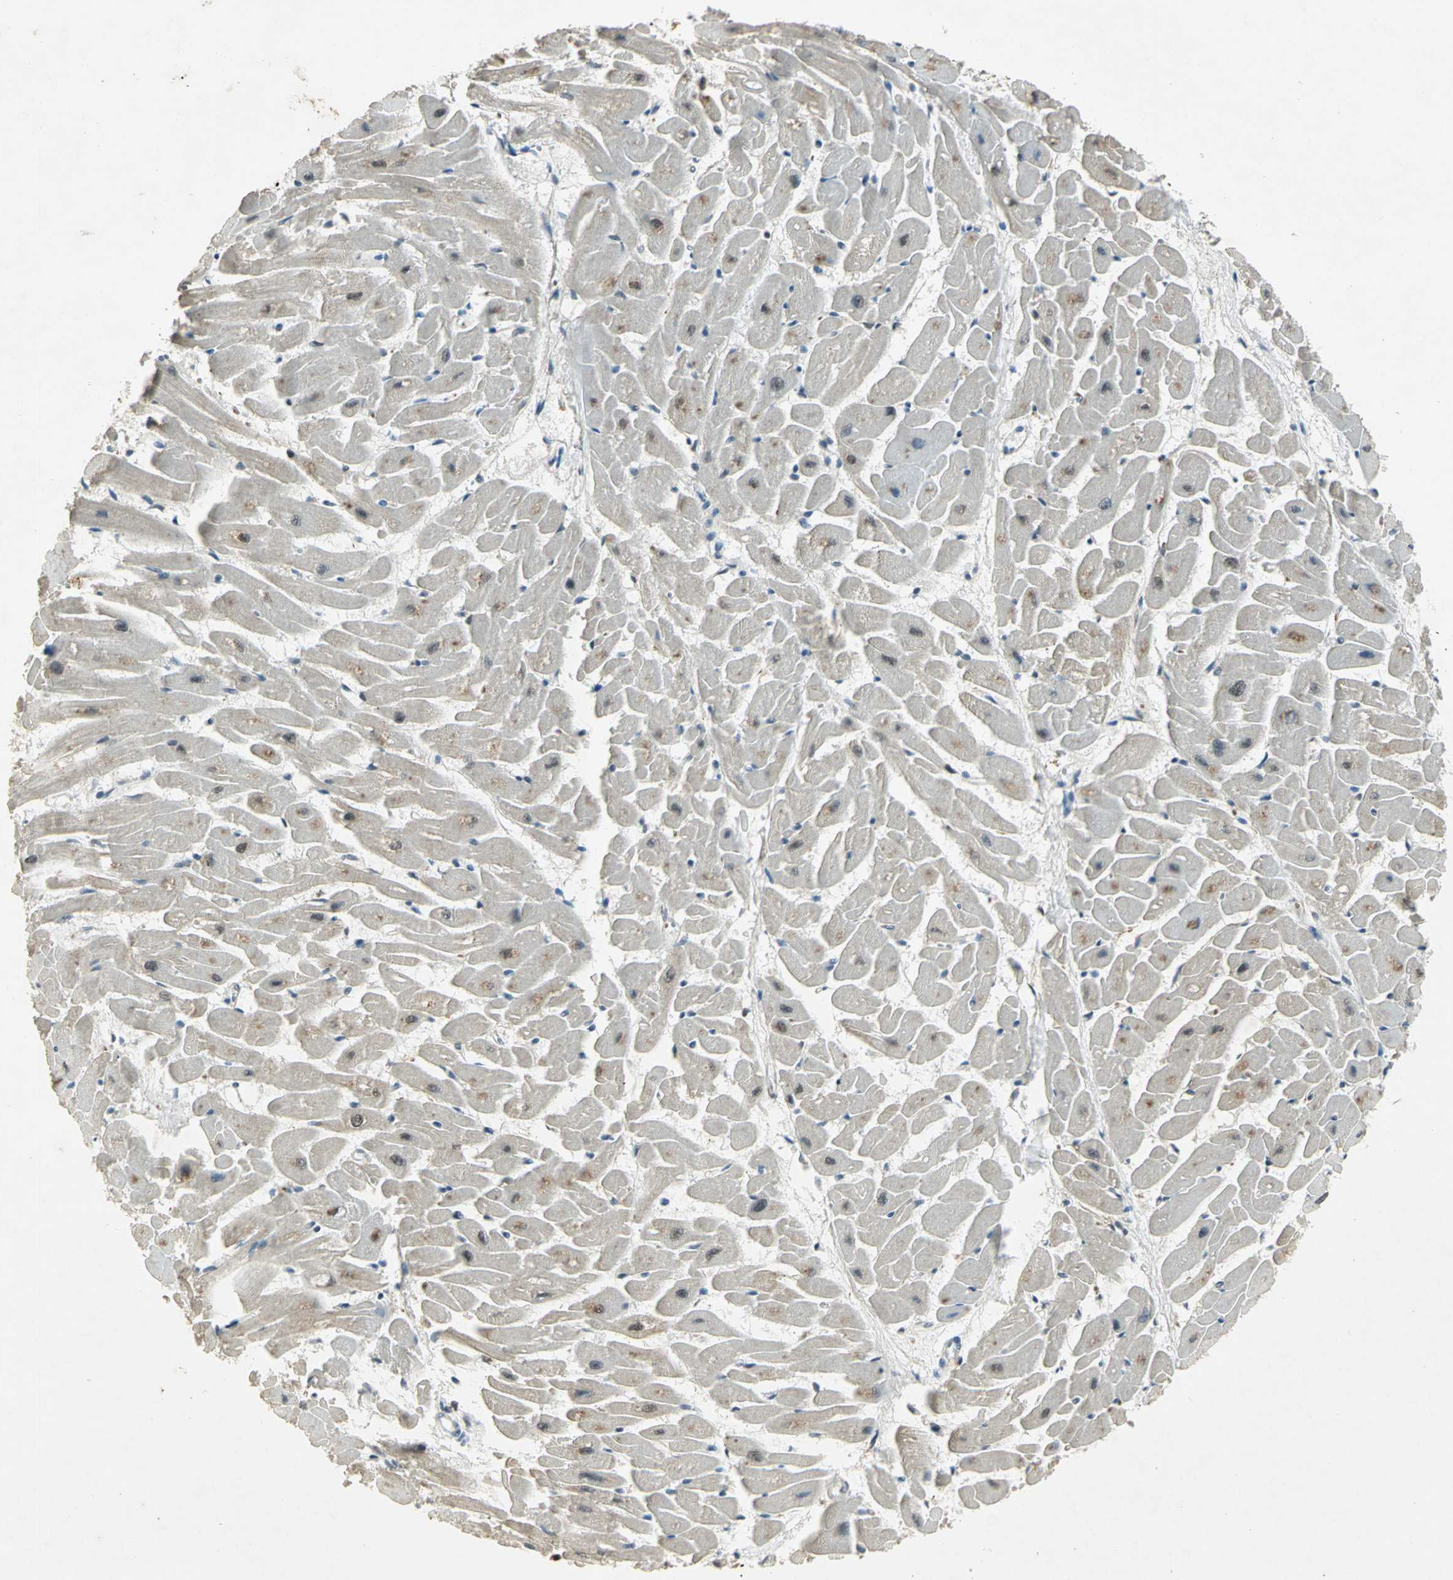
{"staining": {"intensity": "weak", "quantity": "25%-75%", "location": "cytoplasmic/membranous"}, "tissue": "heart muscle", "cell_type": "Cardiomyocytes", "image_type": "normal", "snomed": [{"axis": "morphology", "description": "Normal tissue, NOS"}, {"axis": "topography", "description": "Heart"}], "caption": "Protein staining shows weak cytoplasmic/membranous positivity in approximately 25%-75% of cardiomyocytes in normal heart muscle.", "gene": "RAD17", "patient": {"sex": "female", "age": 19}}